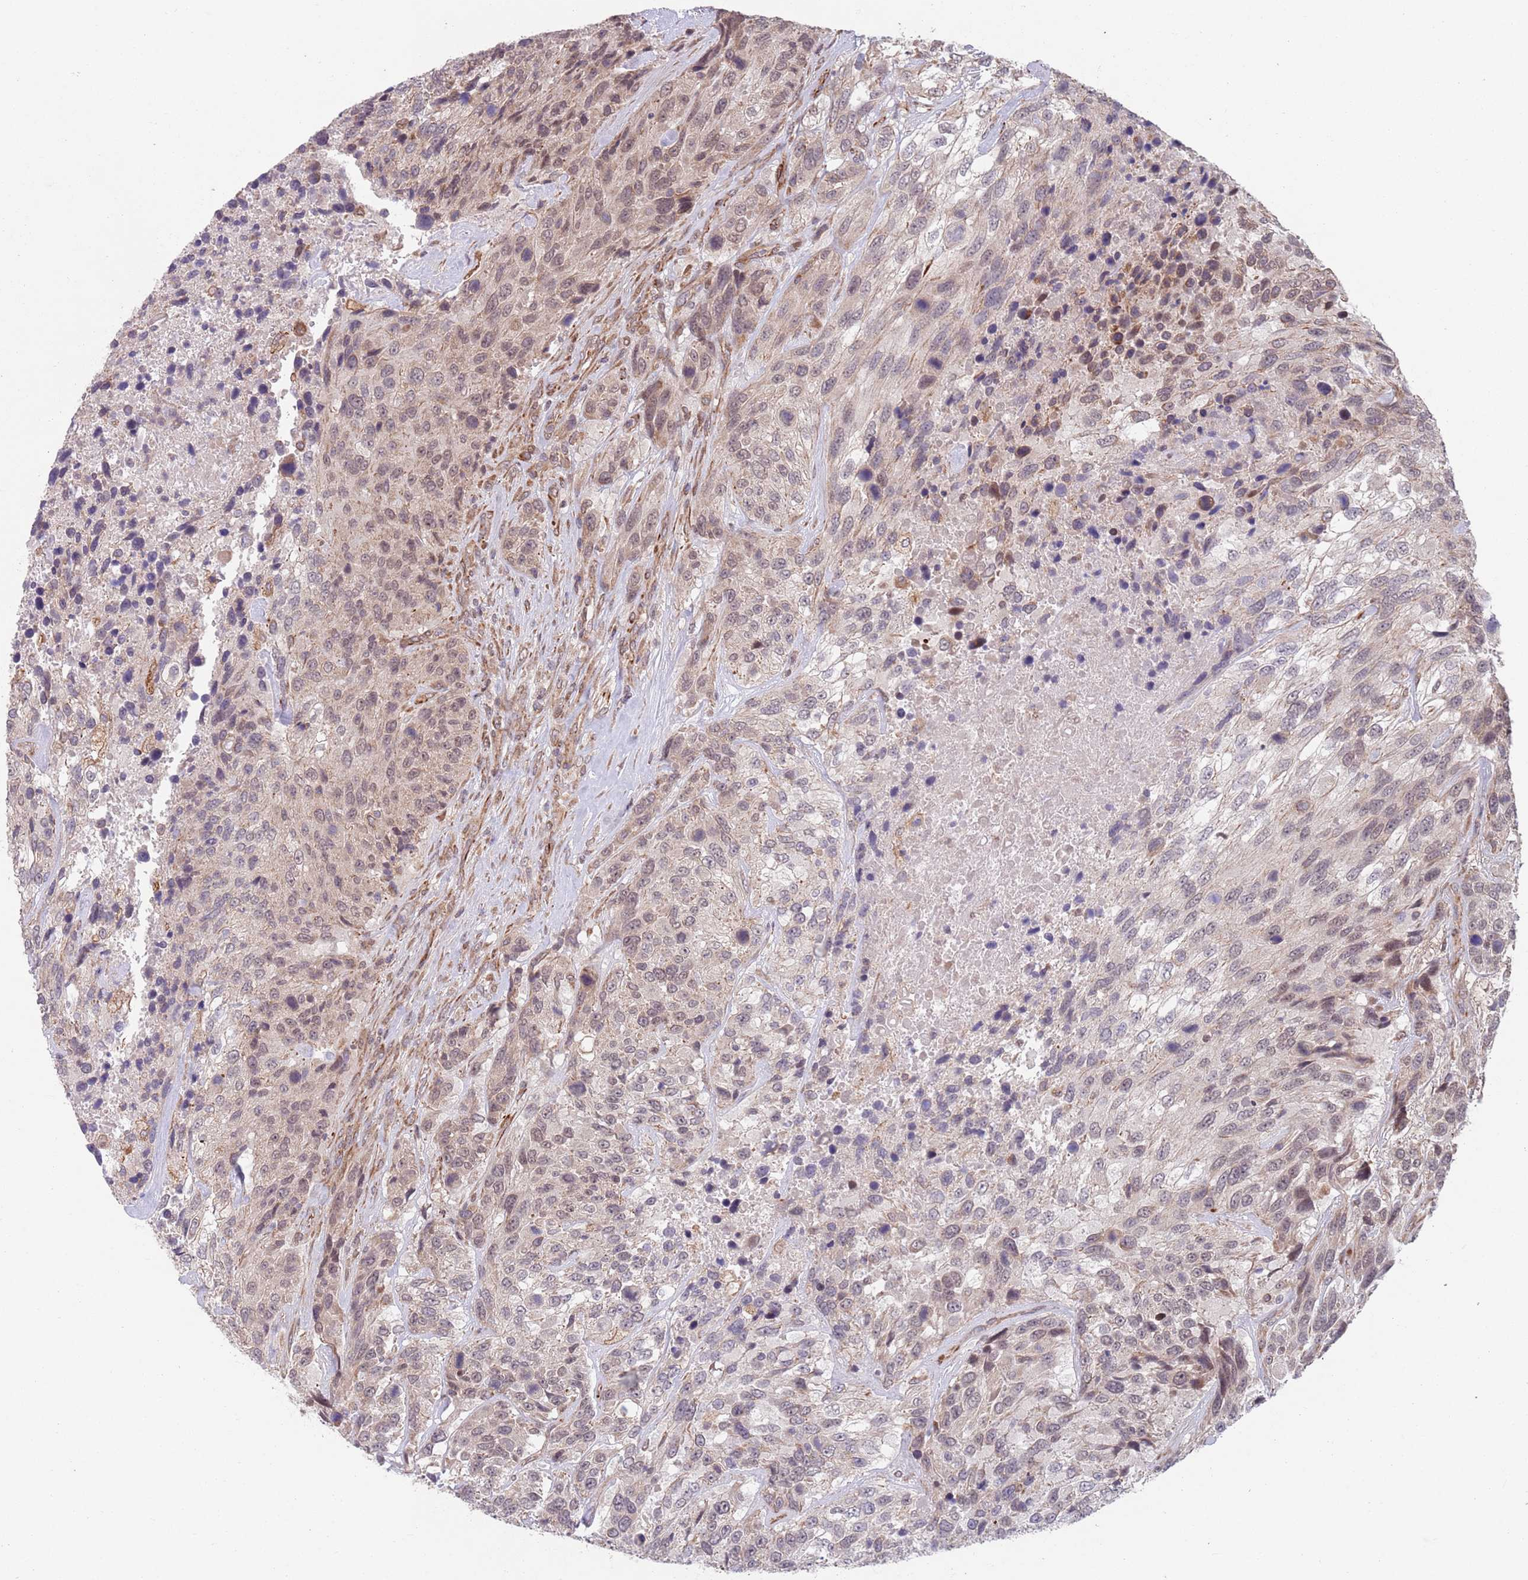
{"staining": {"intensity": "weak", "quantity": "25%-75%", "location": "cytoplasmic/membranous,nuclear"}, "tissue": "urothelial cancer", "cell_type": "Tumor cells", "image_type": "cancer", "snomed": [{"axis": "morphology", "description": "Urothelial carcinoma, High grade"}, {"axis": "topography", "description": "Urinary bladder"}], "caption": "IHC (DAB (3,3'-diaminobenzidine)) staining of urothelial cancer demonstrates weak cytoplasmic/membranous and nuclear protein expression in approximately 25%-75% of tumor cells.", "gene": "CHD9", "patient": {"sex": "female", "age": 70}}